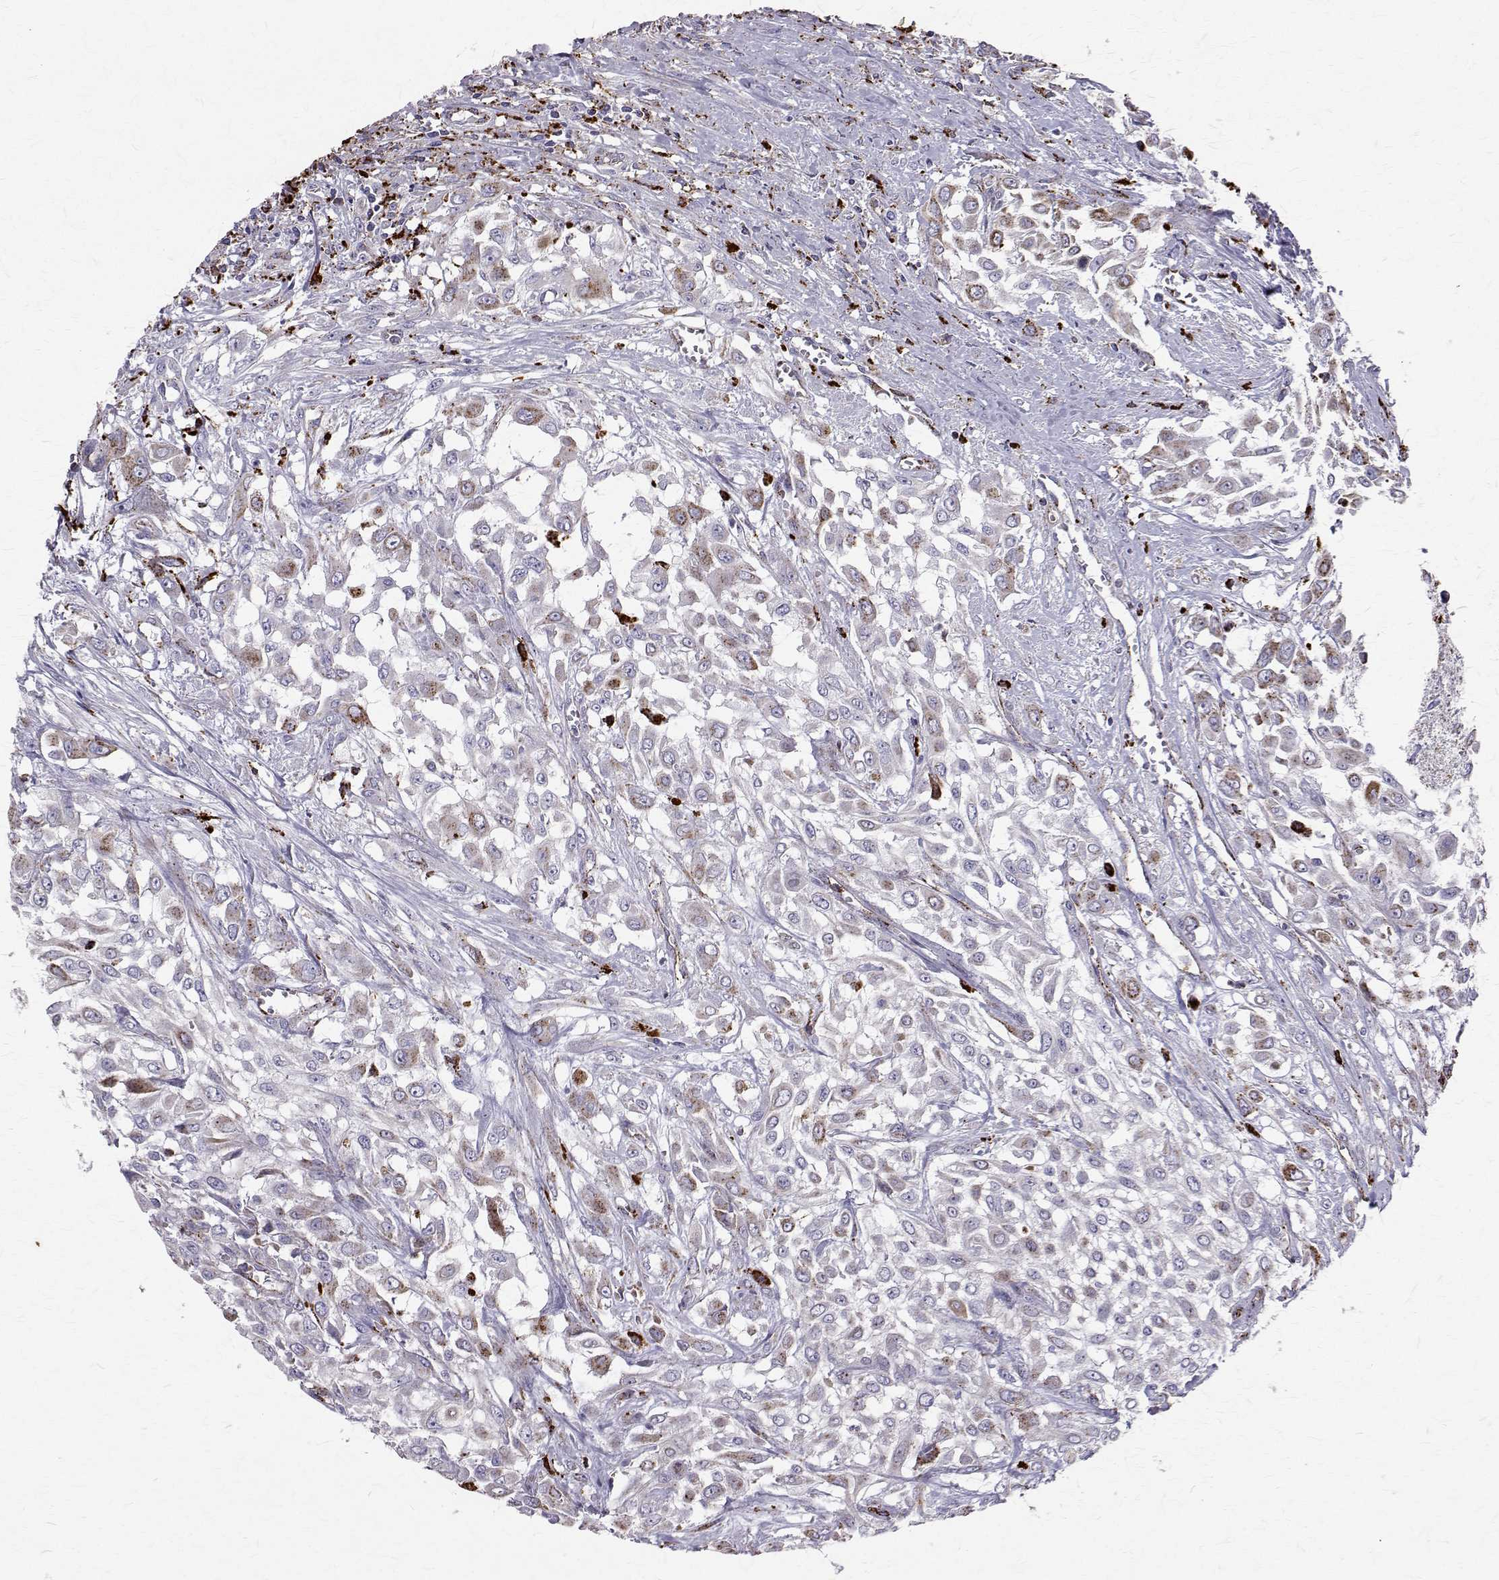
{"staining": {"intensity": "moderate", "quantity": "<25%", "location": "cytoplasmic/membranous"}, "tissue": "urothelial cancer", "cell_type": "Tumor cells", "image_type": "cancer", "snomed": [{"axis": "morphology", "description": "Urothelial carcinoma, High grade"}, {"axis": "topography", "description": "Urinary bladder"}], "caption": "Protein staining shows moderate cytoplasmic/membranous positivity in approximately <25% of tumor cells in high-grade urothelial carcinoma.", "gene": "TPP1", "patient": {"sex": "male", "age": 57}}